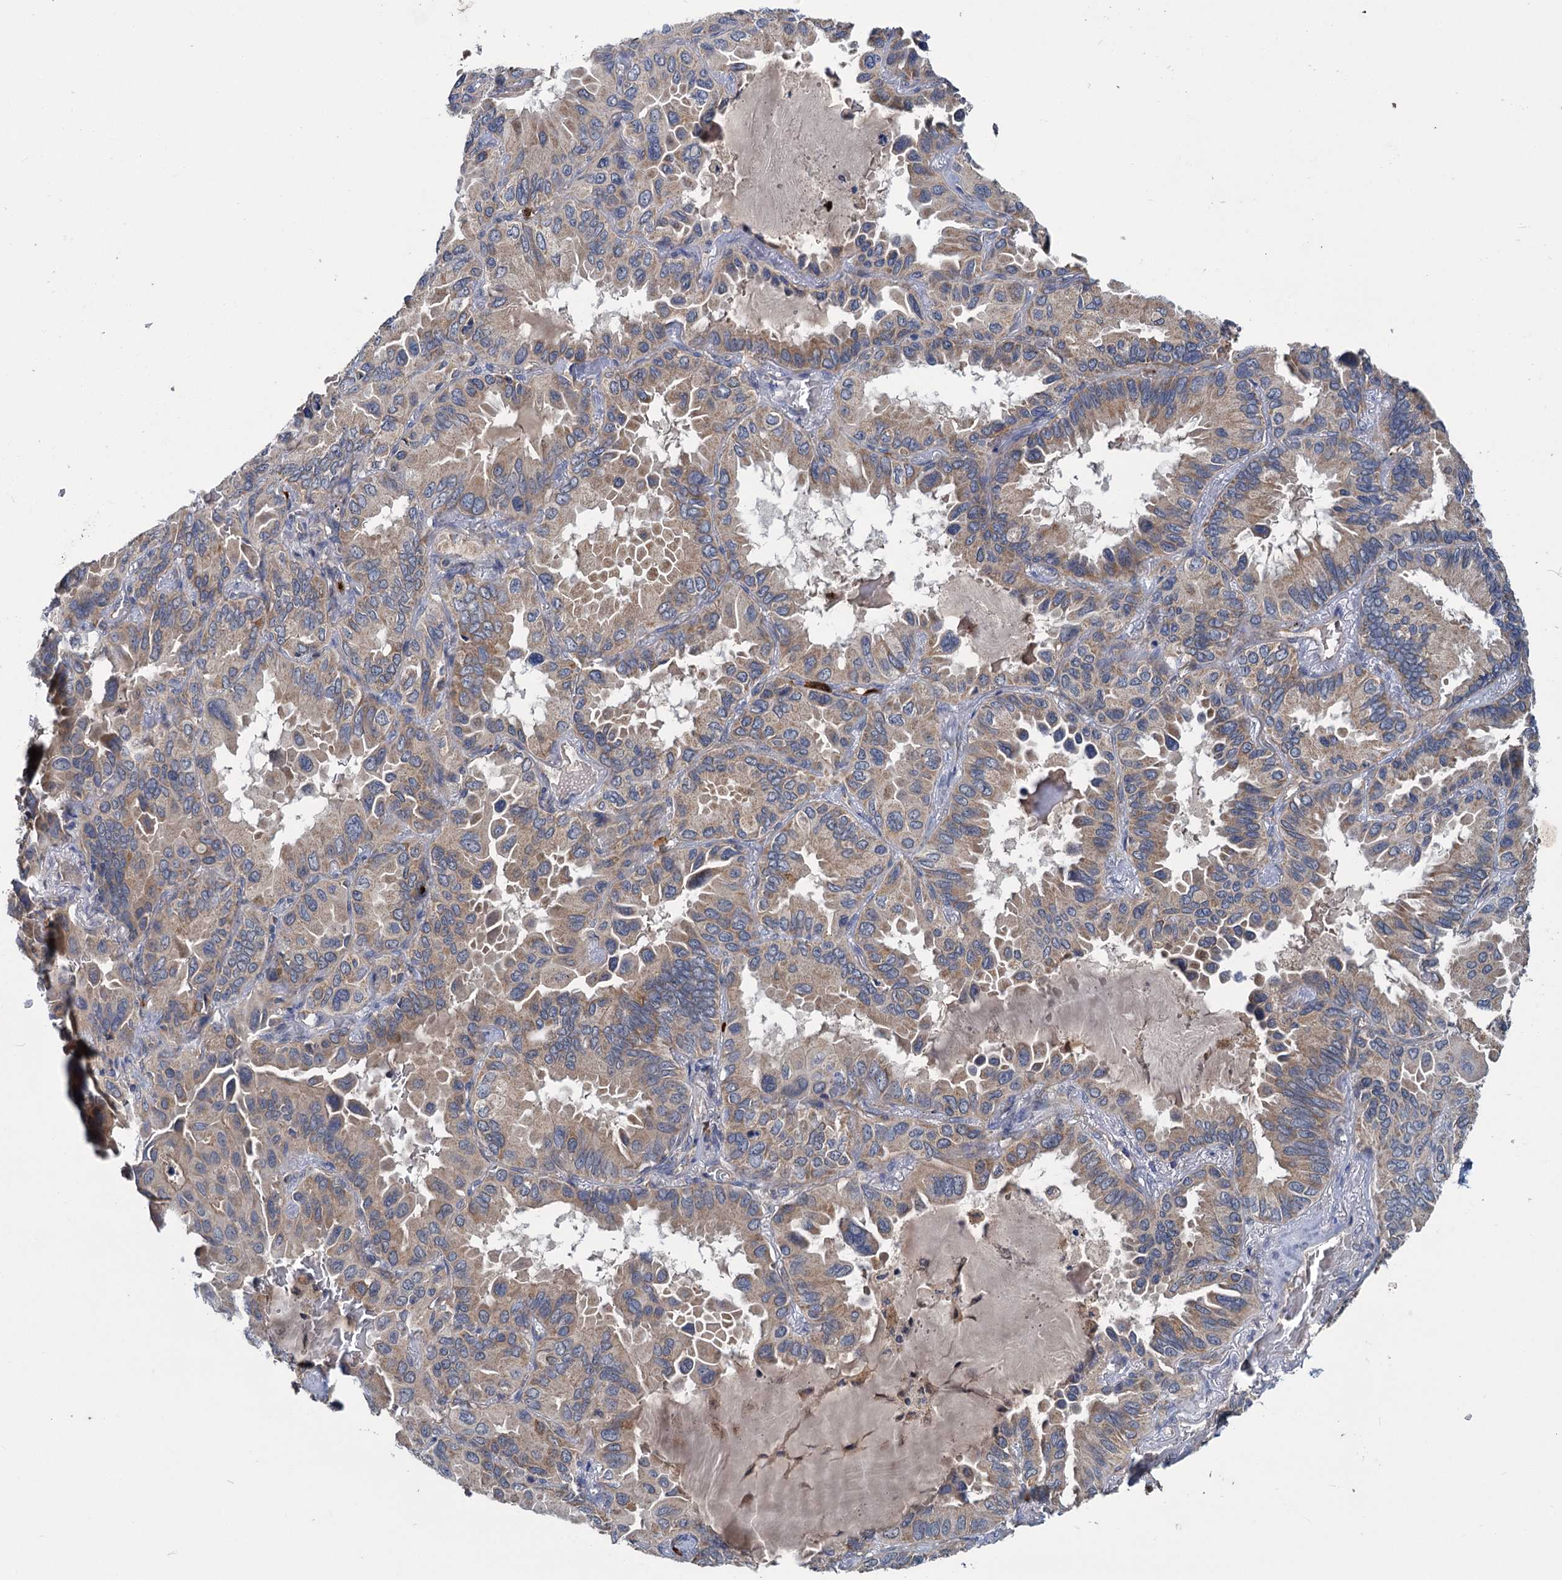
{"staining": {"intensity": "weak", "quantity": ">75%", "location": "cytoplasmic/membranous"}, "tissue": "lung cancer", "cell_type": "Tumor cells", "image_type": "cancer", "snomed": [{"axis": "morphology", "description": "Adenocarcinoma, NOS"}, {"axis": "topography", "description": "Lung"}], "caption": "Protein staining of lung adenocarcinoma tissue reveals weak cytoplasmic/membranous expression in approximately >75% of tumor cells. (DAB (3,3'-diaminobenzidine) IHC, brown staining for protein, blue staining for nuclei).", "gene": "DYNC2H1", "patient": {"sex": "male", "age": 64}}